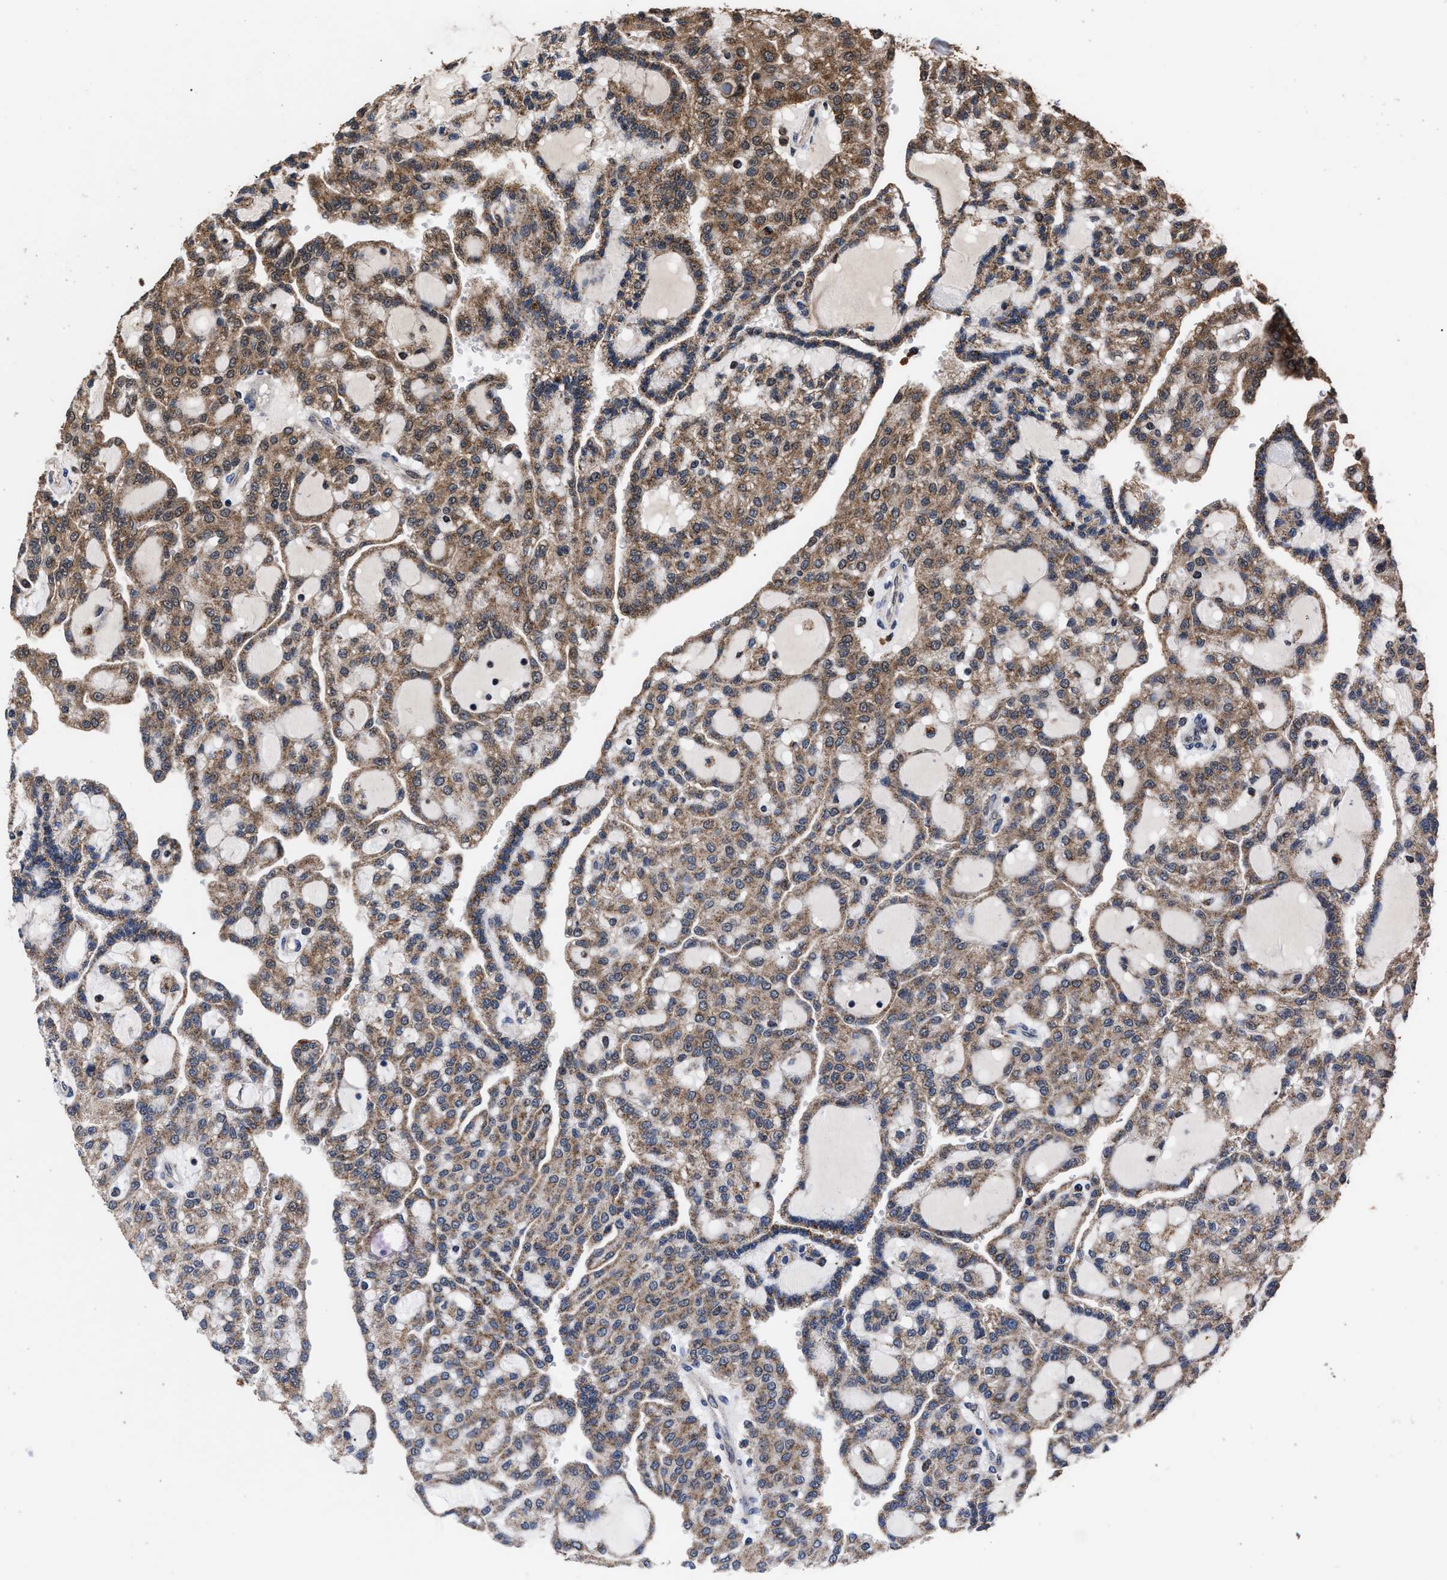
{"staining": {"intensity": "moderate", "quantity": ">75%", "location": "cytoplasmic/membranous"}, "tissue": "renal cancer", "cell_type": "Tumor cells", "image_type": "cancer", "snomed": [{"axis": "morphology", "description": "Adenocarcinoma, NOS"}, {"axis": "topography", "description": "Kidney"}], "caption": "The photomicrograph shows a brown stain indicating the presence of a protein in the cytoplasmic/membranous of tumor cells in adenocarcinoma (renal).", "gene": "ACOX1", "patient": {"sex": "male", "age": 63}}